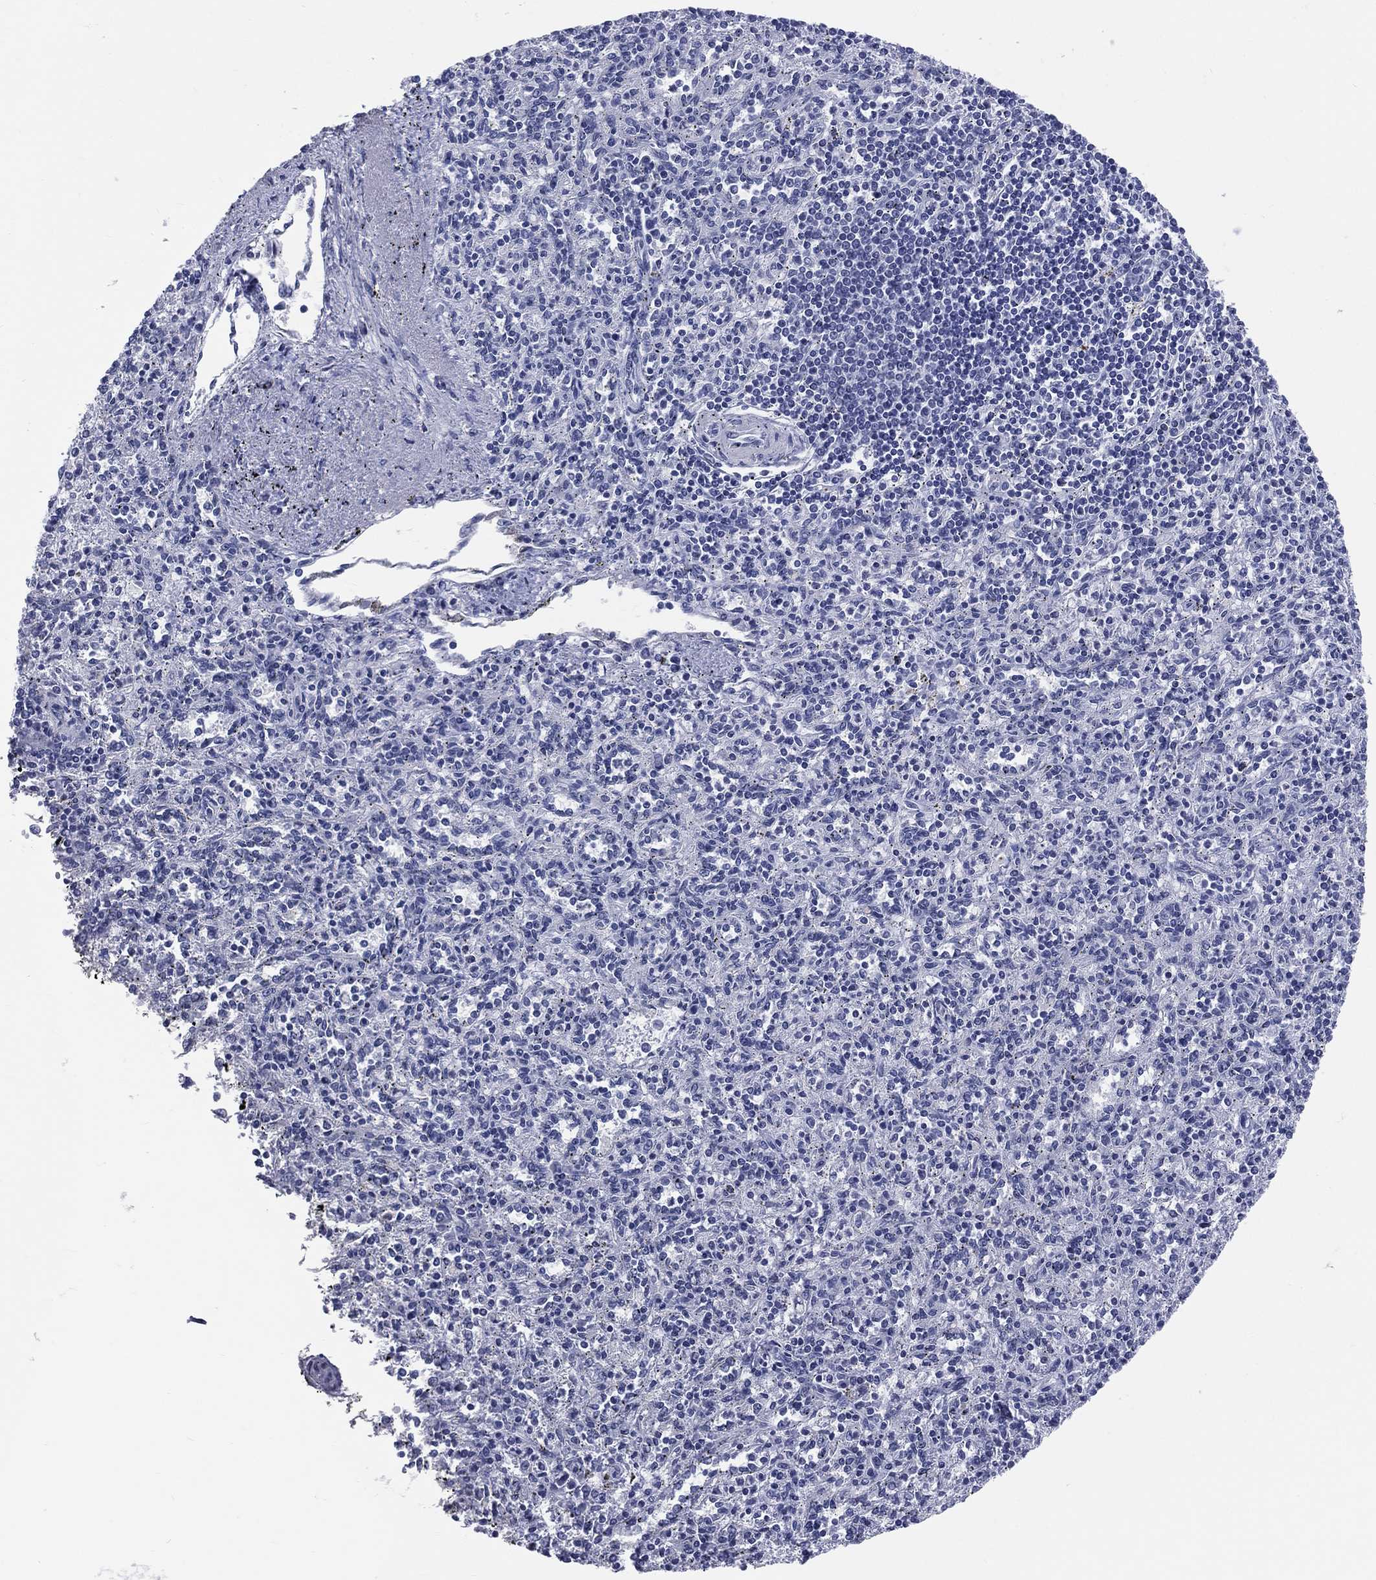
{"staining": {"intensity": "negative", "quantity": "none", "location": "none"}, "tissue": "spleen", "cell_type": "Cells in red pulp", "image_type": "normal", "snomed": [{"axis": "morphology", "description": "Normal tissue, NOS"}, {"axis": "topography", "description": "Spleen"}], "caption": "Protein analysis of unremarkable spleen displays no significant positivity in cells in red pulp.", "gene": "MLLT10", "patient": {"sex": "male", "age": 69}}